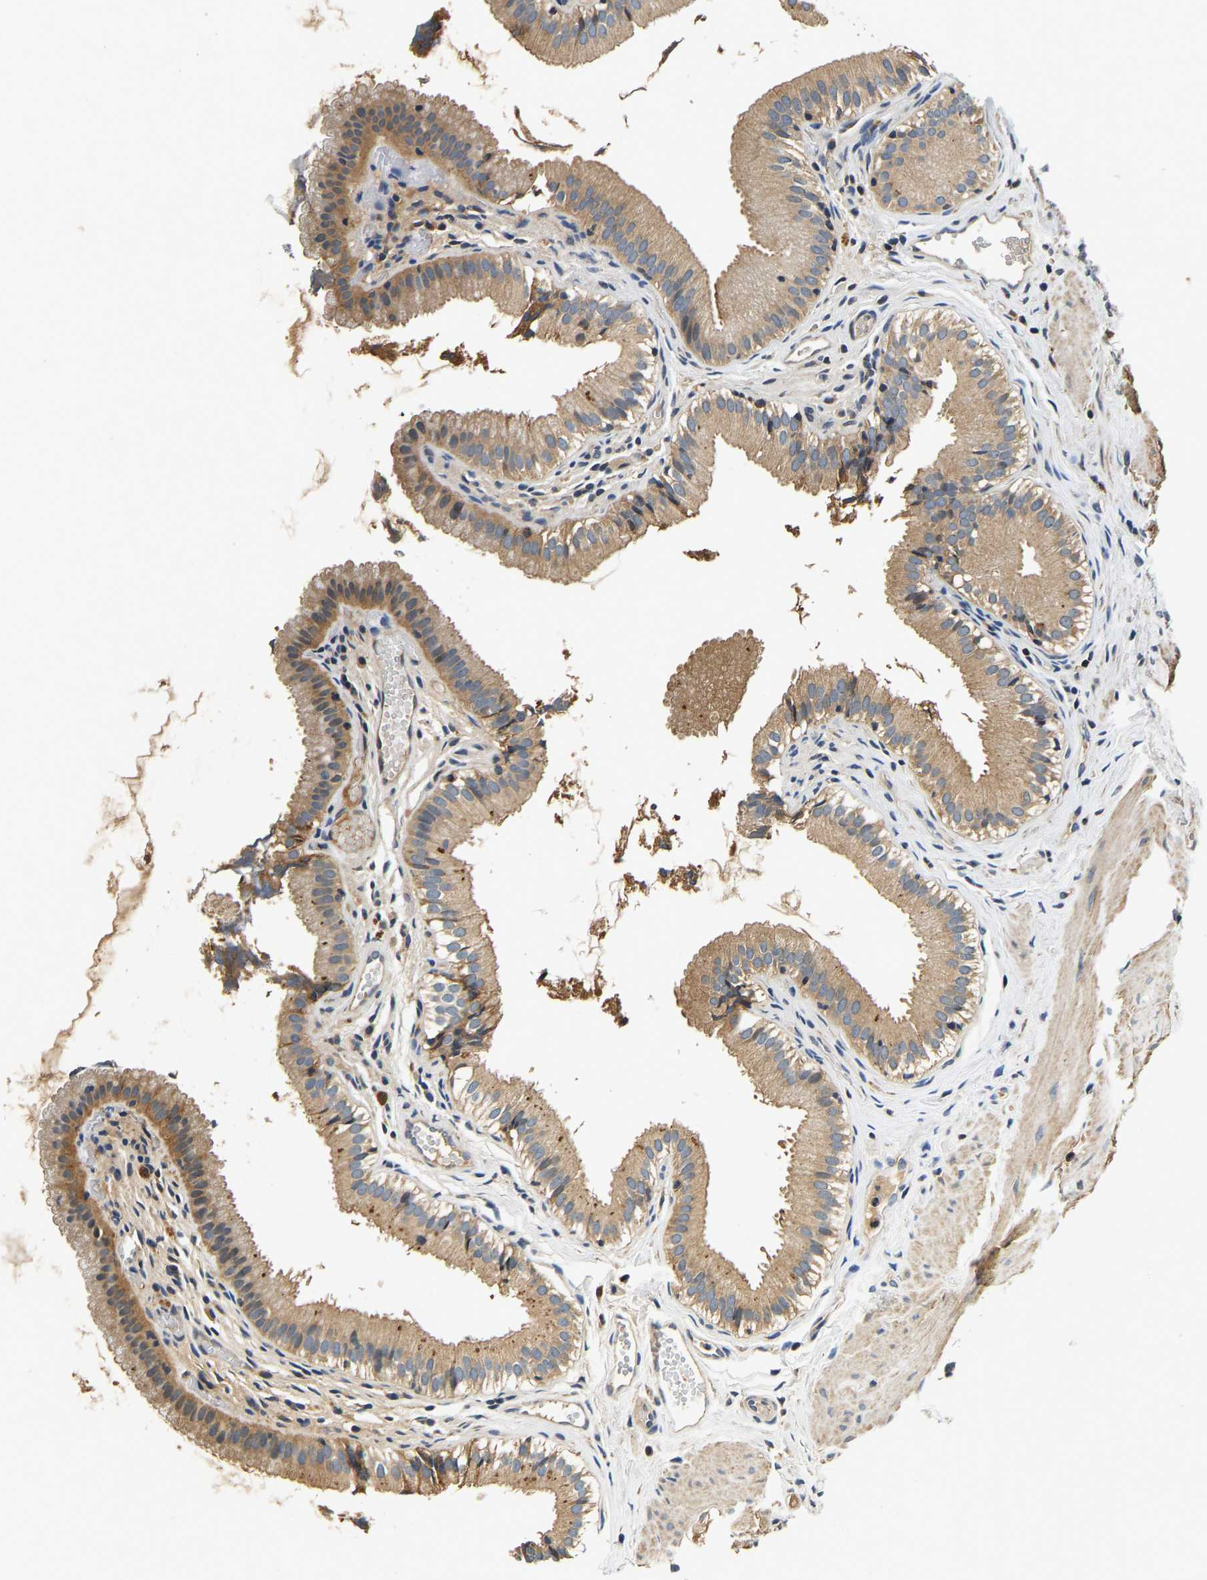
{"staining": {"intensity": "moderate", "quantity": ">75%", "location": "cytoplasmic/membranous"}, "tissue": "gallbladder", "cell_type": "Glandular cells", "image_type": "normal", "snomed": [{"axis": "morphology", "description": "Normal tissue, NOS"}, {"axis": "topography", "description": "Gallbladder"}], "caption": "DAB immunohistochemical staining of benign human gallbladder demonstrates moderate cytoplasmic/membranous protein expression in approximately >75% of glandular cells. The protein of interest is stained brown, and the nuclei are stained in blue (DAB (3,3'-diaminobenzidine) IHC with brightfield microscopy, high magnification).", "gene": "RESF1", "patient": {"sex": "female", "age": 26}}